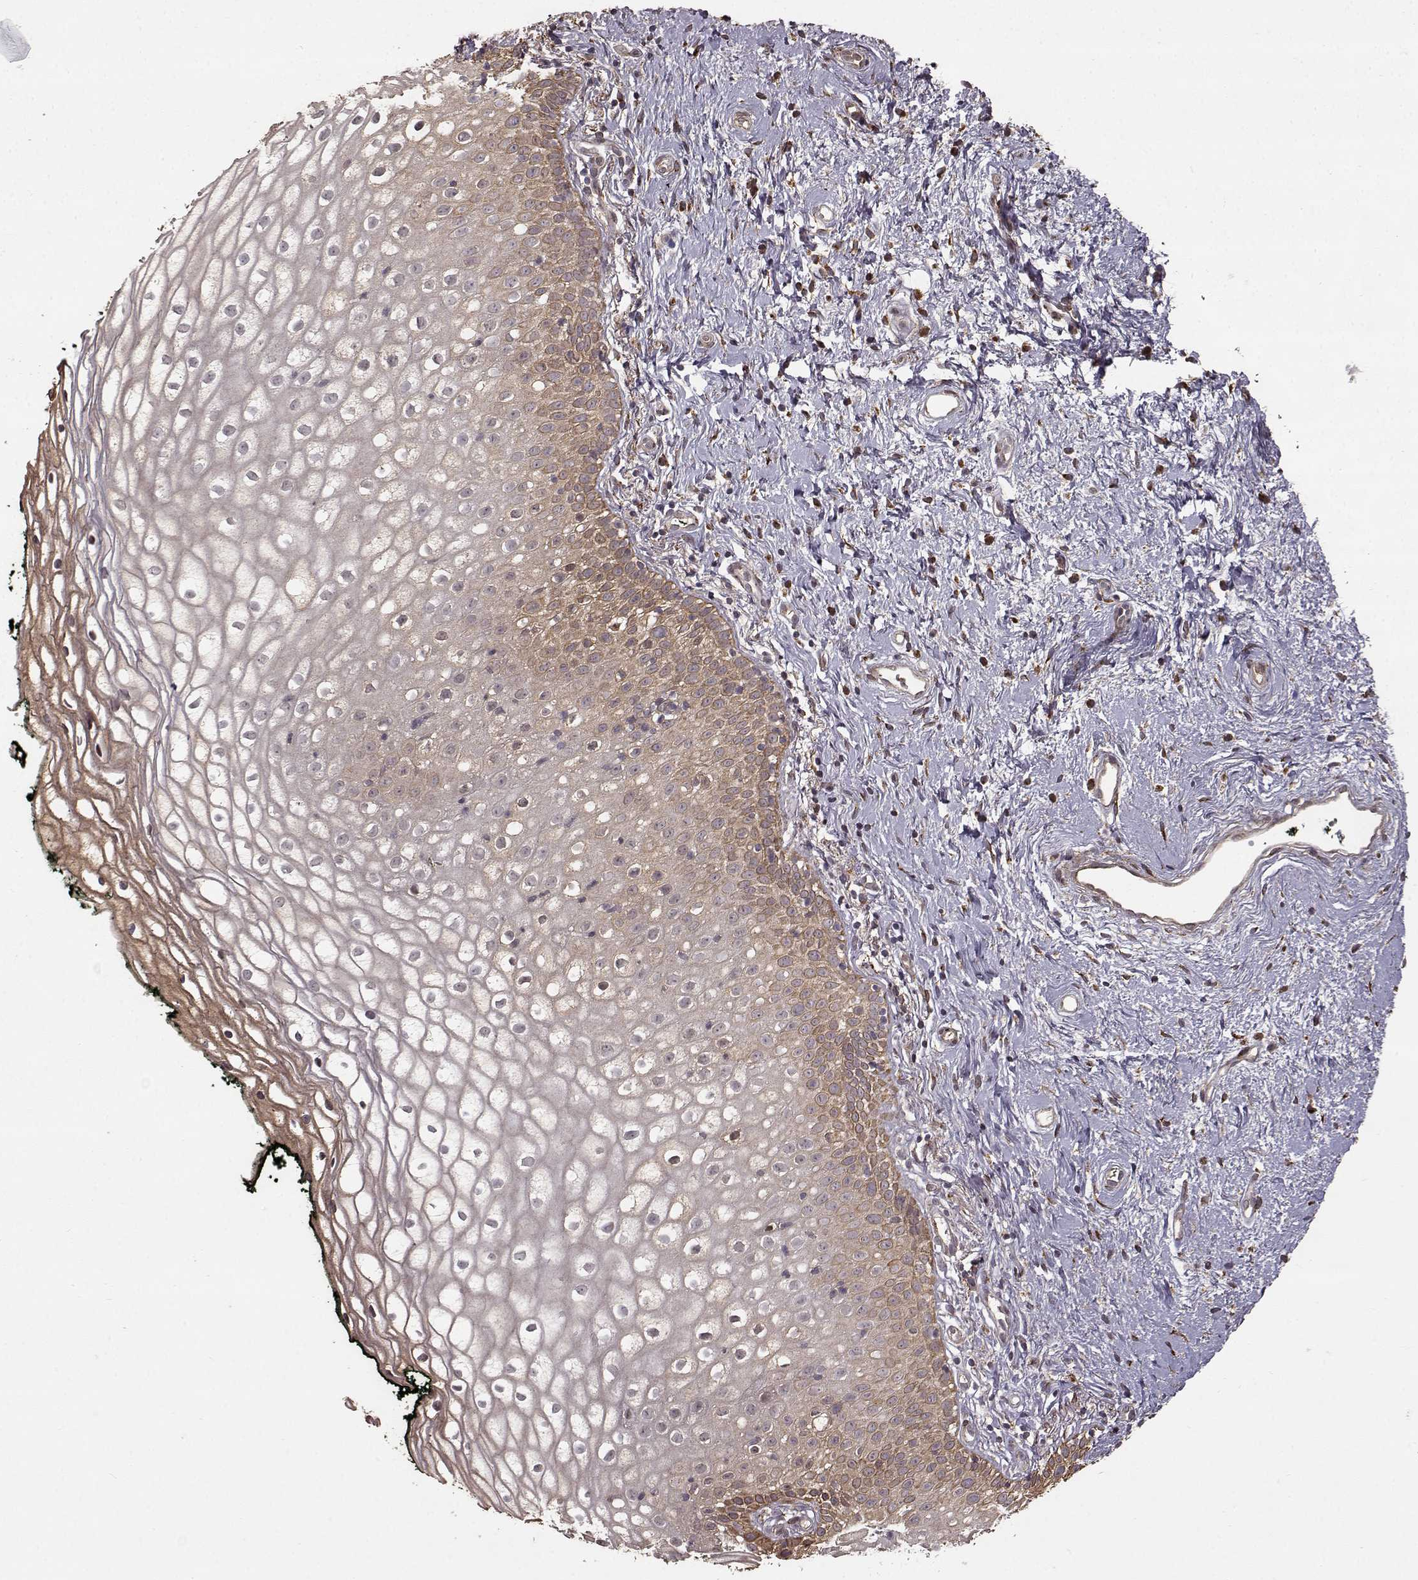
{"staining": {"intensity": "weak", "quantity": "25%-75%", "location": "cytoplasmic/membranous"}, "tissue": "vagina", "cell_type": "Squamous epithelial cells", "image_type": "normal", "snomed": [{"axis": "morphology", "description": "Normal tissue, NOS"}, {"axis": "topography", "description": "Vagina"}], "caption": "Protein staining displays weak cytoplasmic/membranous expression in about 25%-75% of squamous epithelial cells in unremarkable vagina.", "gene": "FSTL1", "patient": {"sex": "female", "age": 47}}